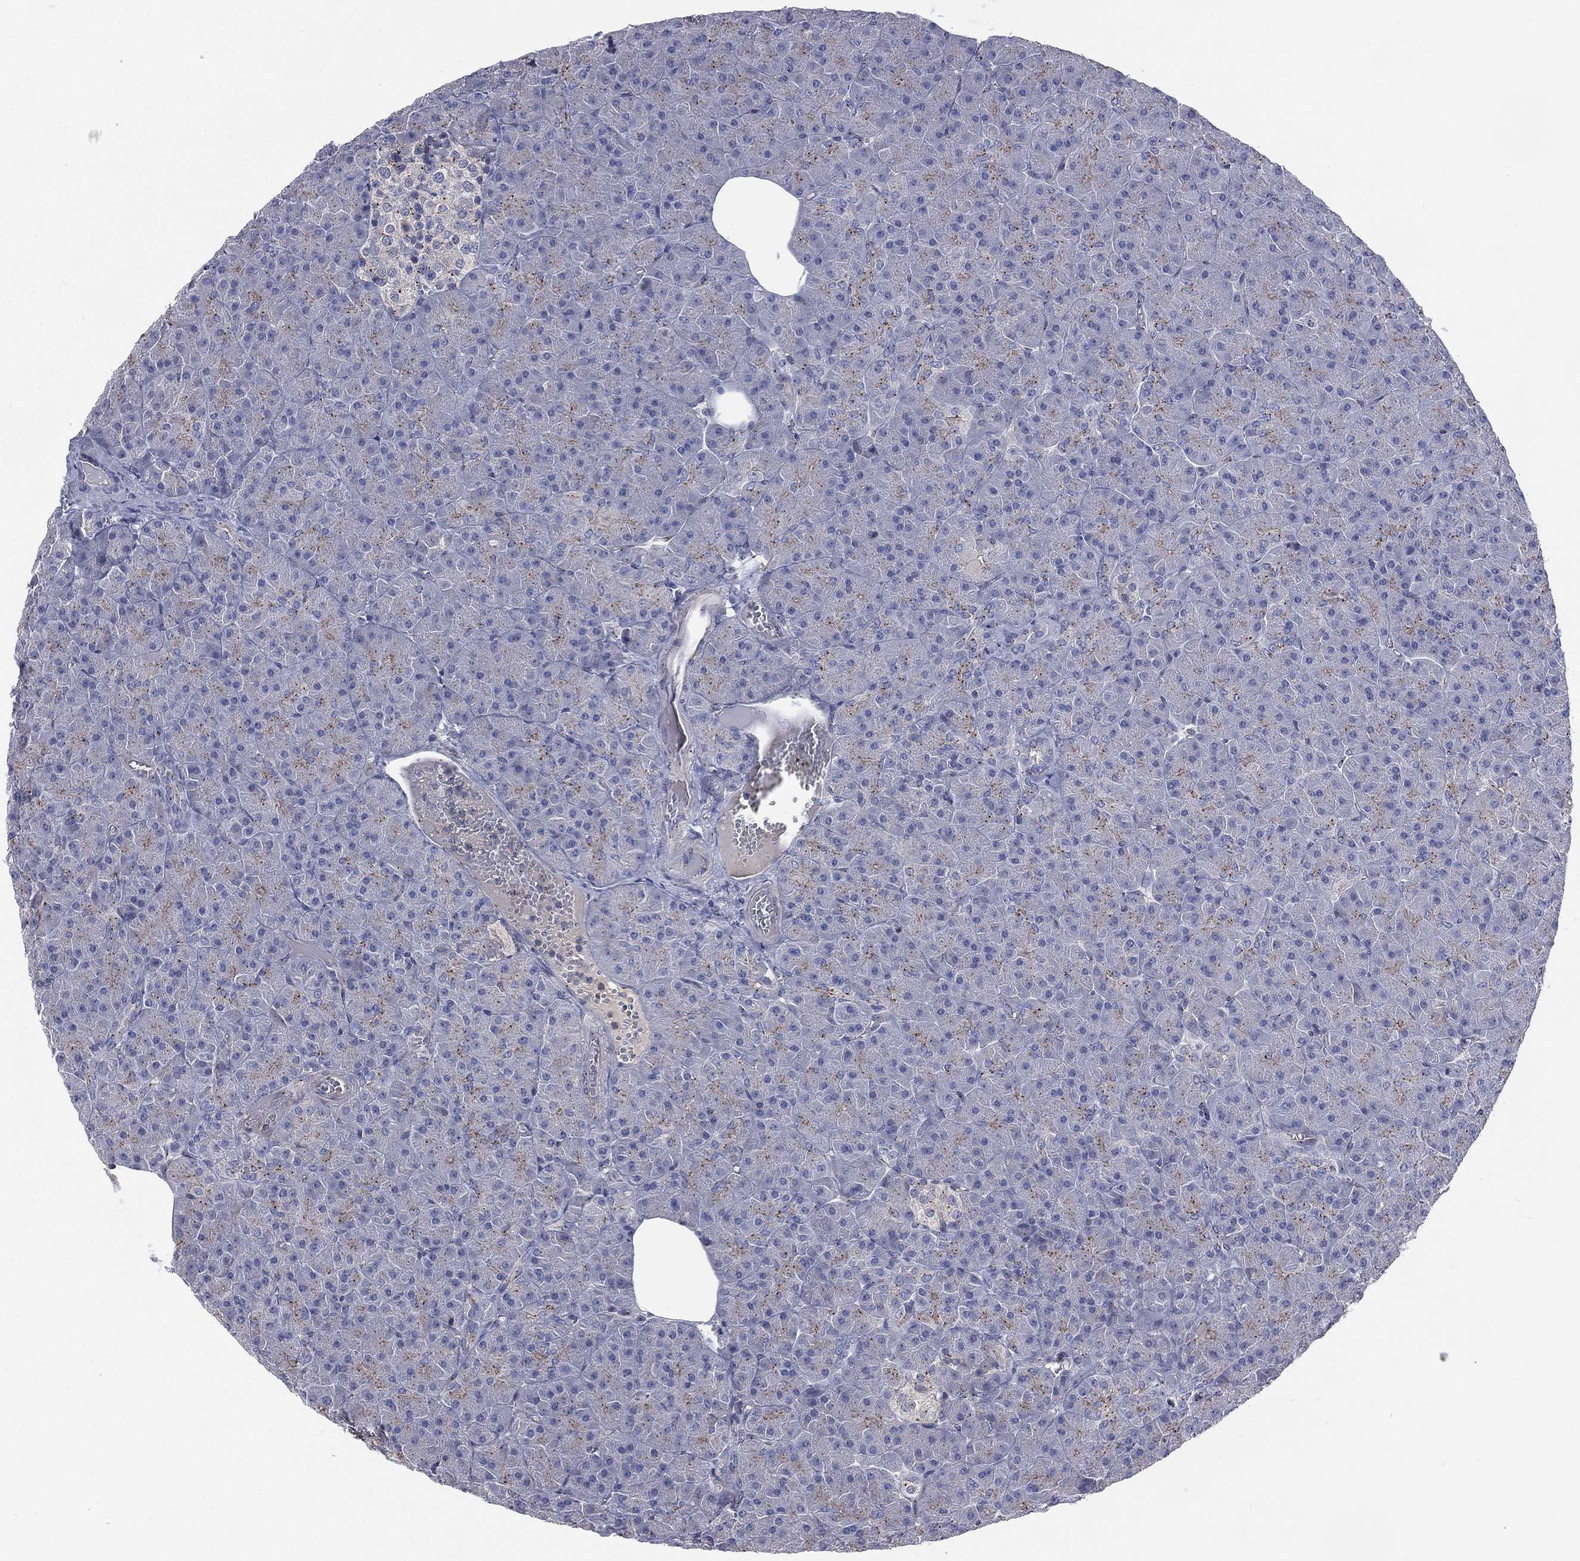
{"staining": {"intensity": "weak", "quantity": "<25%", "location": "cytoplasmic/membranous"}, "tissue": "pancreas", "cell_type": "Exocrine glandular cells", "image_type": "normal", "snomed": [{"axis": "morphology", "description": "Normal tissue, NOS"}, {"axis": "topography", "description": "Pancreas"}], "caption": "A high-resolution micrograph shows IHC staining of unremarkable pancreas, which reveals no significant positivity in exocrine glandular cells. Nuclei are stained in blue.", "gene": "CROCC", "patient": {"sex": "male", "age": 61}}